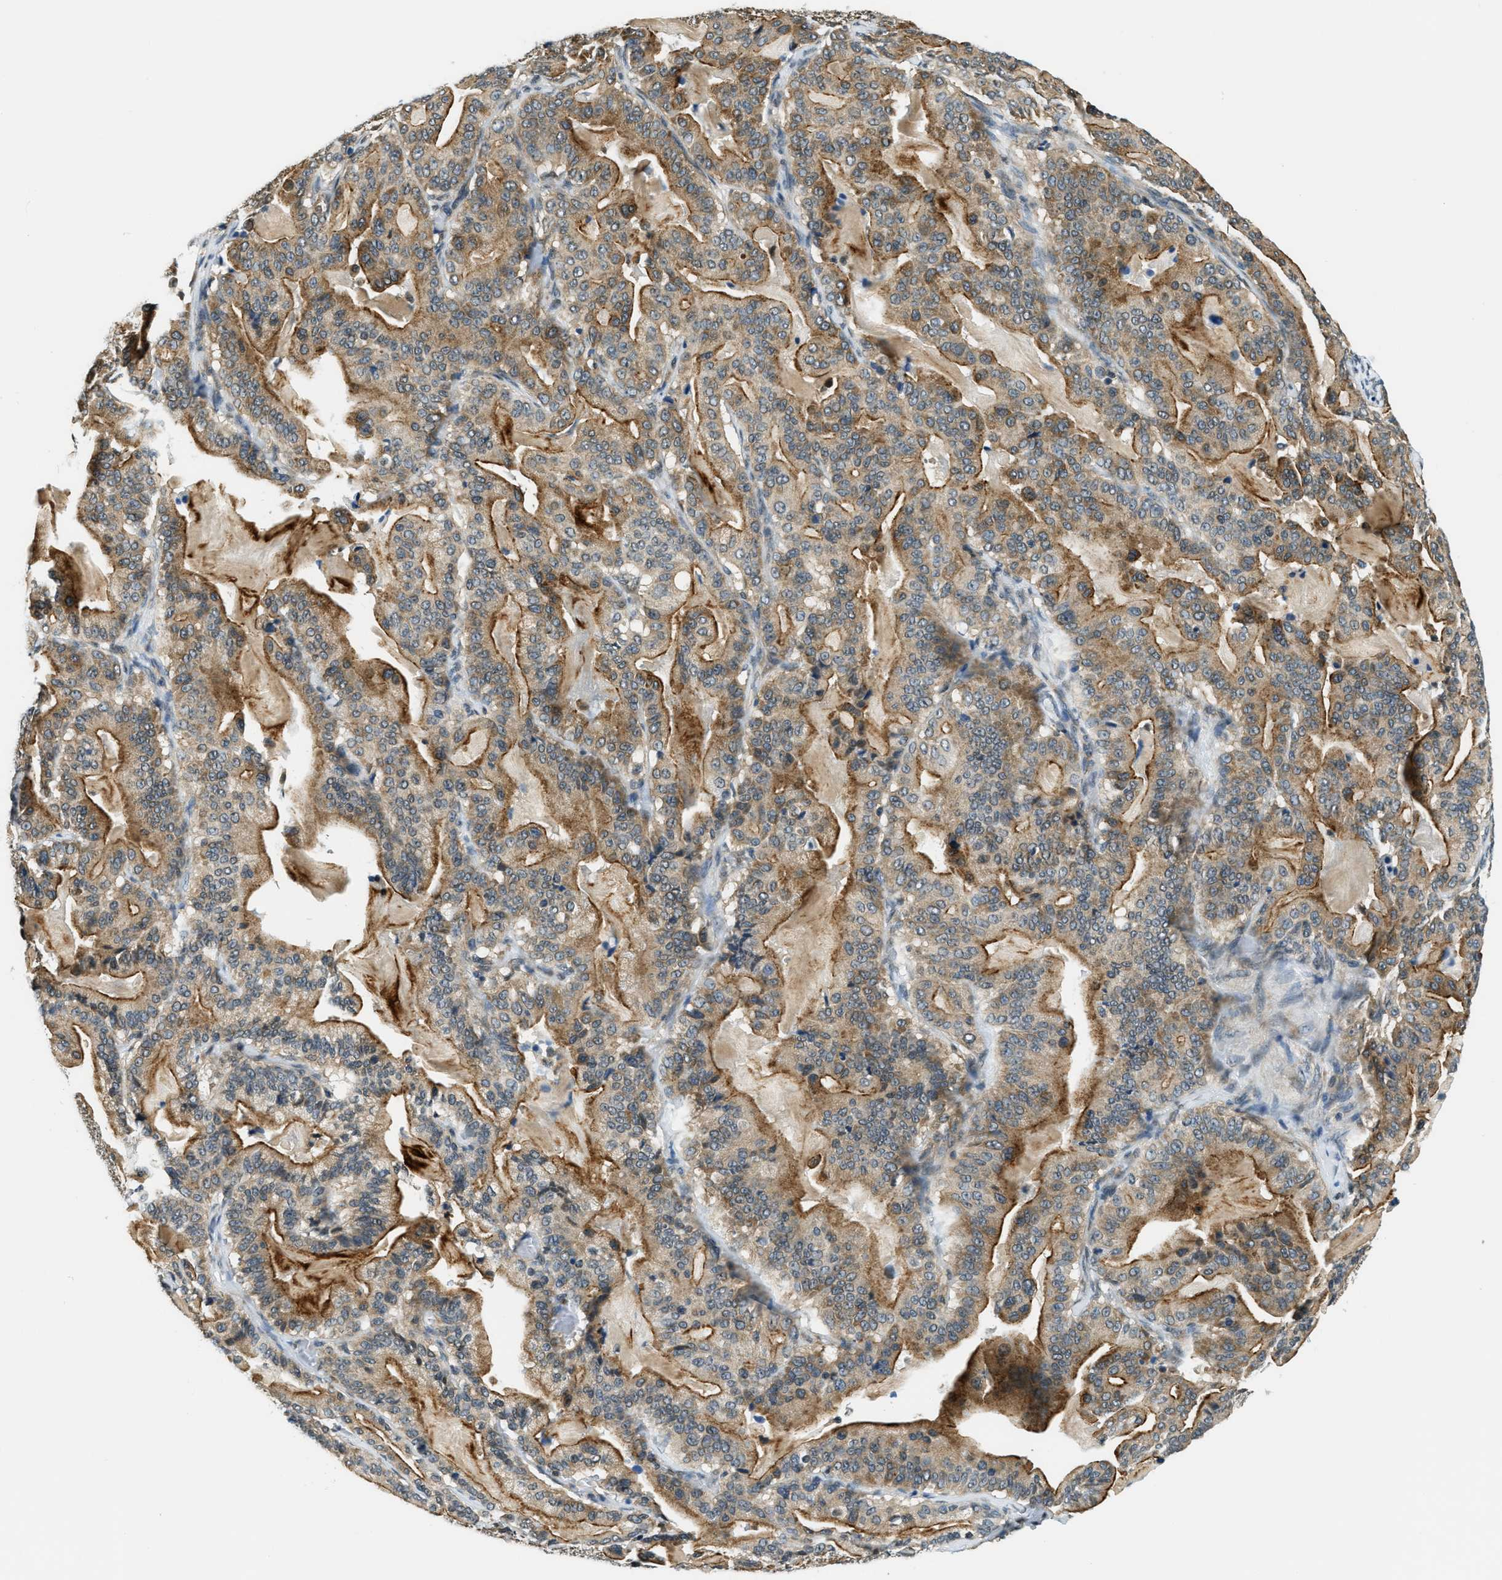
{"staining": {"intensity": "moderate", "quantity": ">75%", "location": "cytoplasmic/membranous"}, "tissue": "pancreatic cancer", "cell_type": "Tumor cells", "image_type": "cancer", "snomed": [{"axis": "morphology", "description": "Adenocarcinoma, NOS"}, {"axis": "topography", "description": "Pancreas"}], "caption": "Immunohistochemistry (IHC) photomicrograph of neoplastic tissue: pancreatic cancer stained using IHC reveals medium levels of moderate protein expression localized specifically in the cytoplasmic/membranous of tumor cells, appearing as a cytoplasmic/membranous brown color.", "gene": "RAB11FIP1", "patient": {"sex": "male", "age": 63}}